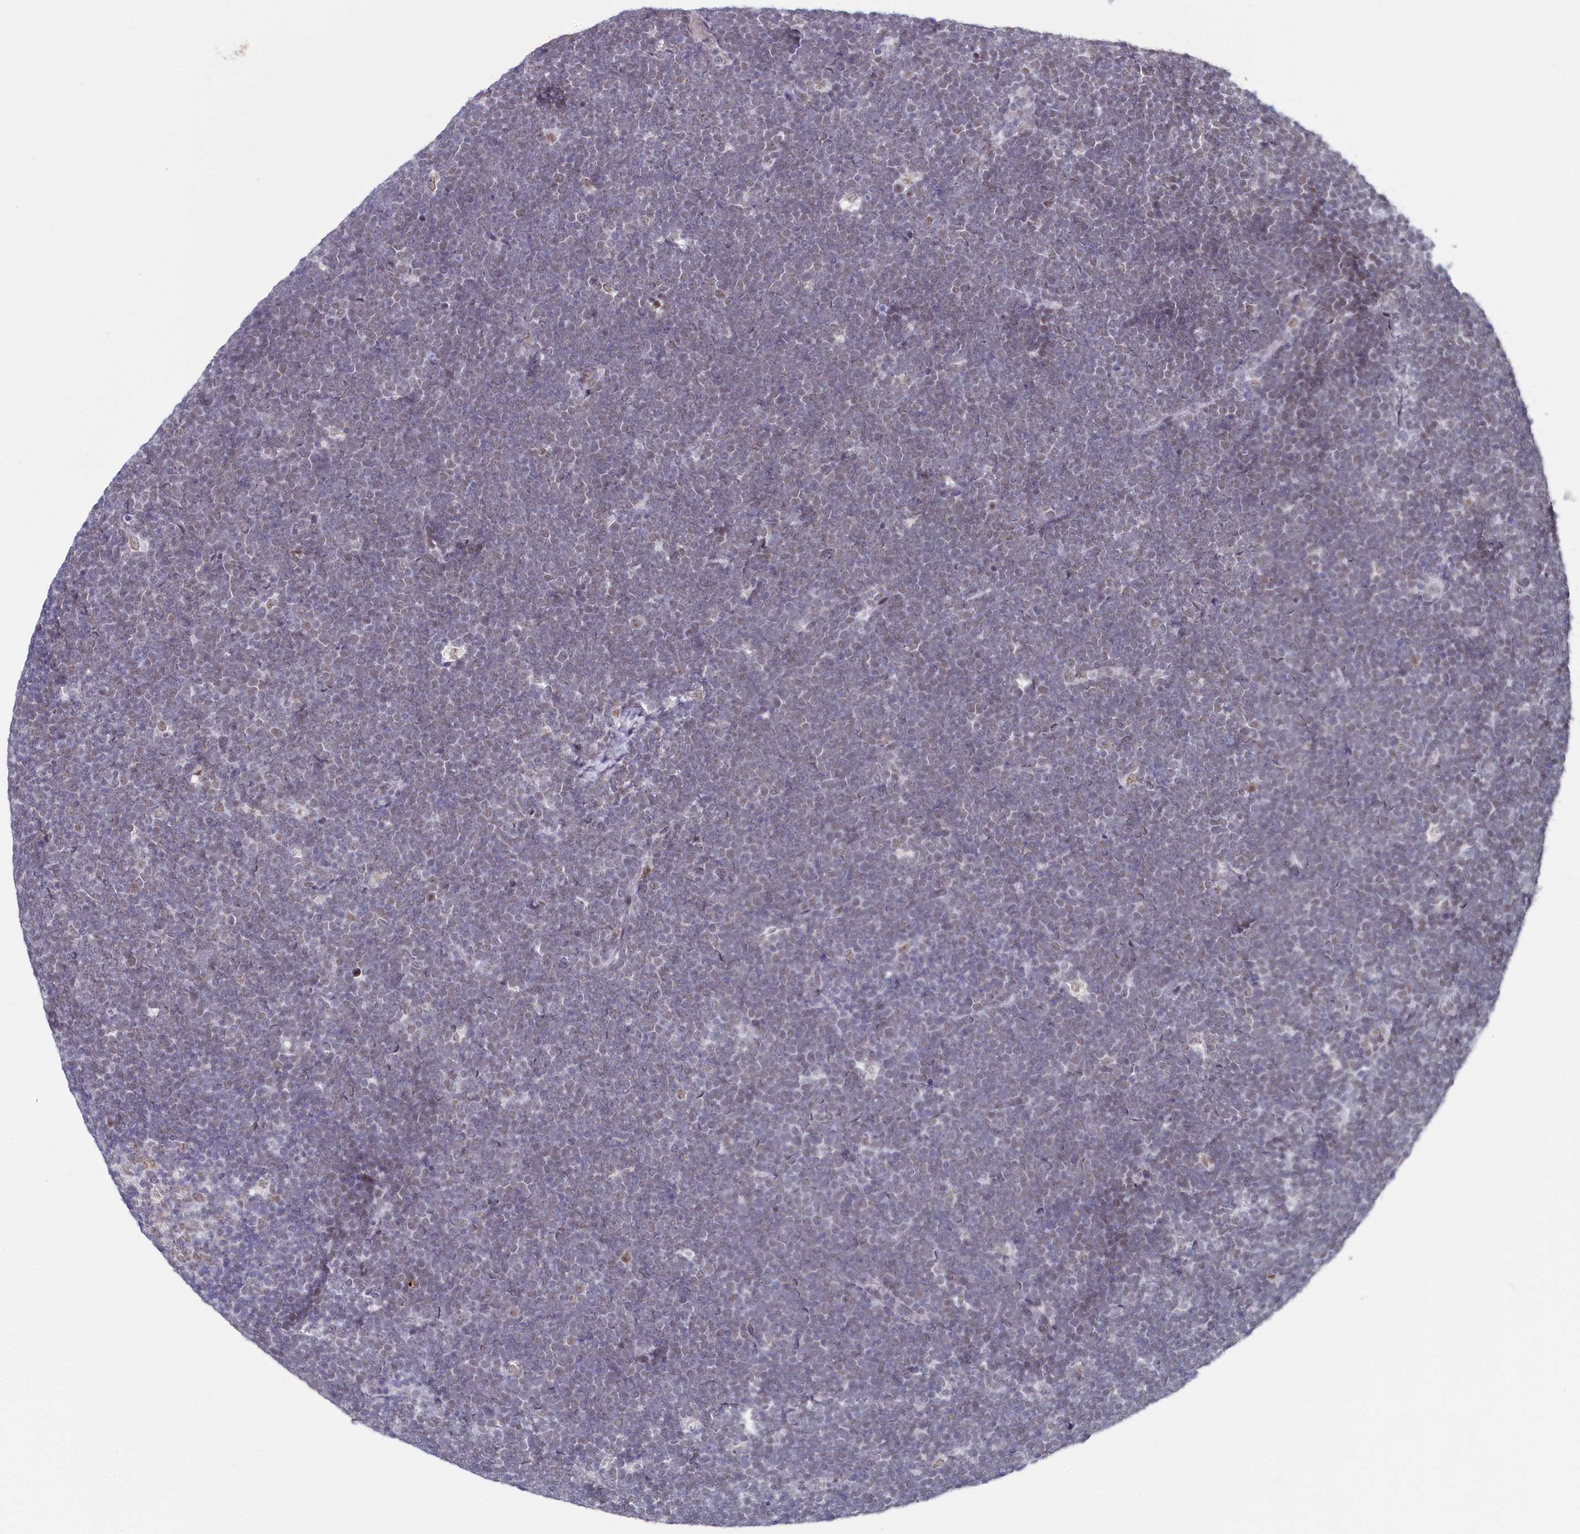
{"staining": {"intensity": "weak", "quantity": "<25%", "location": "nuclear"}, "tissue": "lymphoma", "cell_type": "Tumor cells", "image_type": "cancer", "snomed": [{"axis": "morphology", "description": "Malignant lymphoma, non-Hodgkin's type, High grade"}, {"axis": "topography", "description": "Lymph node"}], "caption": "Tumor cells show no significant expression in malignant lymphoma, non-Hodgkin's type (high-grade). Brightfield microscopy of immunohistochemistry (IHC) stained with DAB (brown) and hematoxylin (blue), captured at high magnification.", "gene": "PPHLN1", "patient": {"sex": "male", "age": 13}}